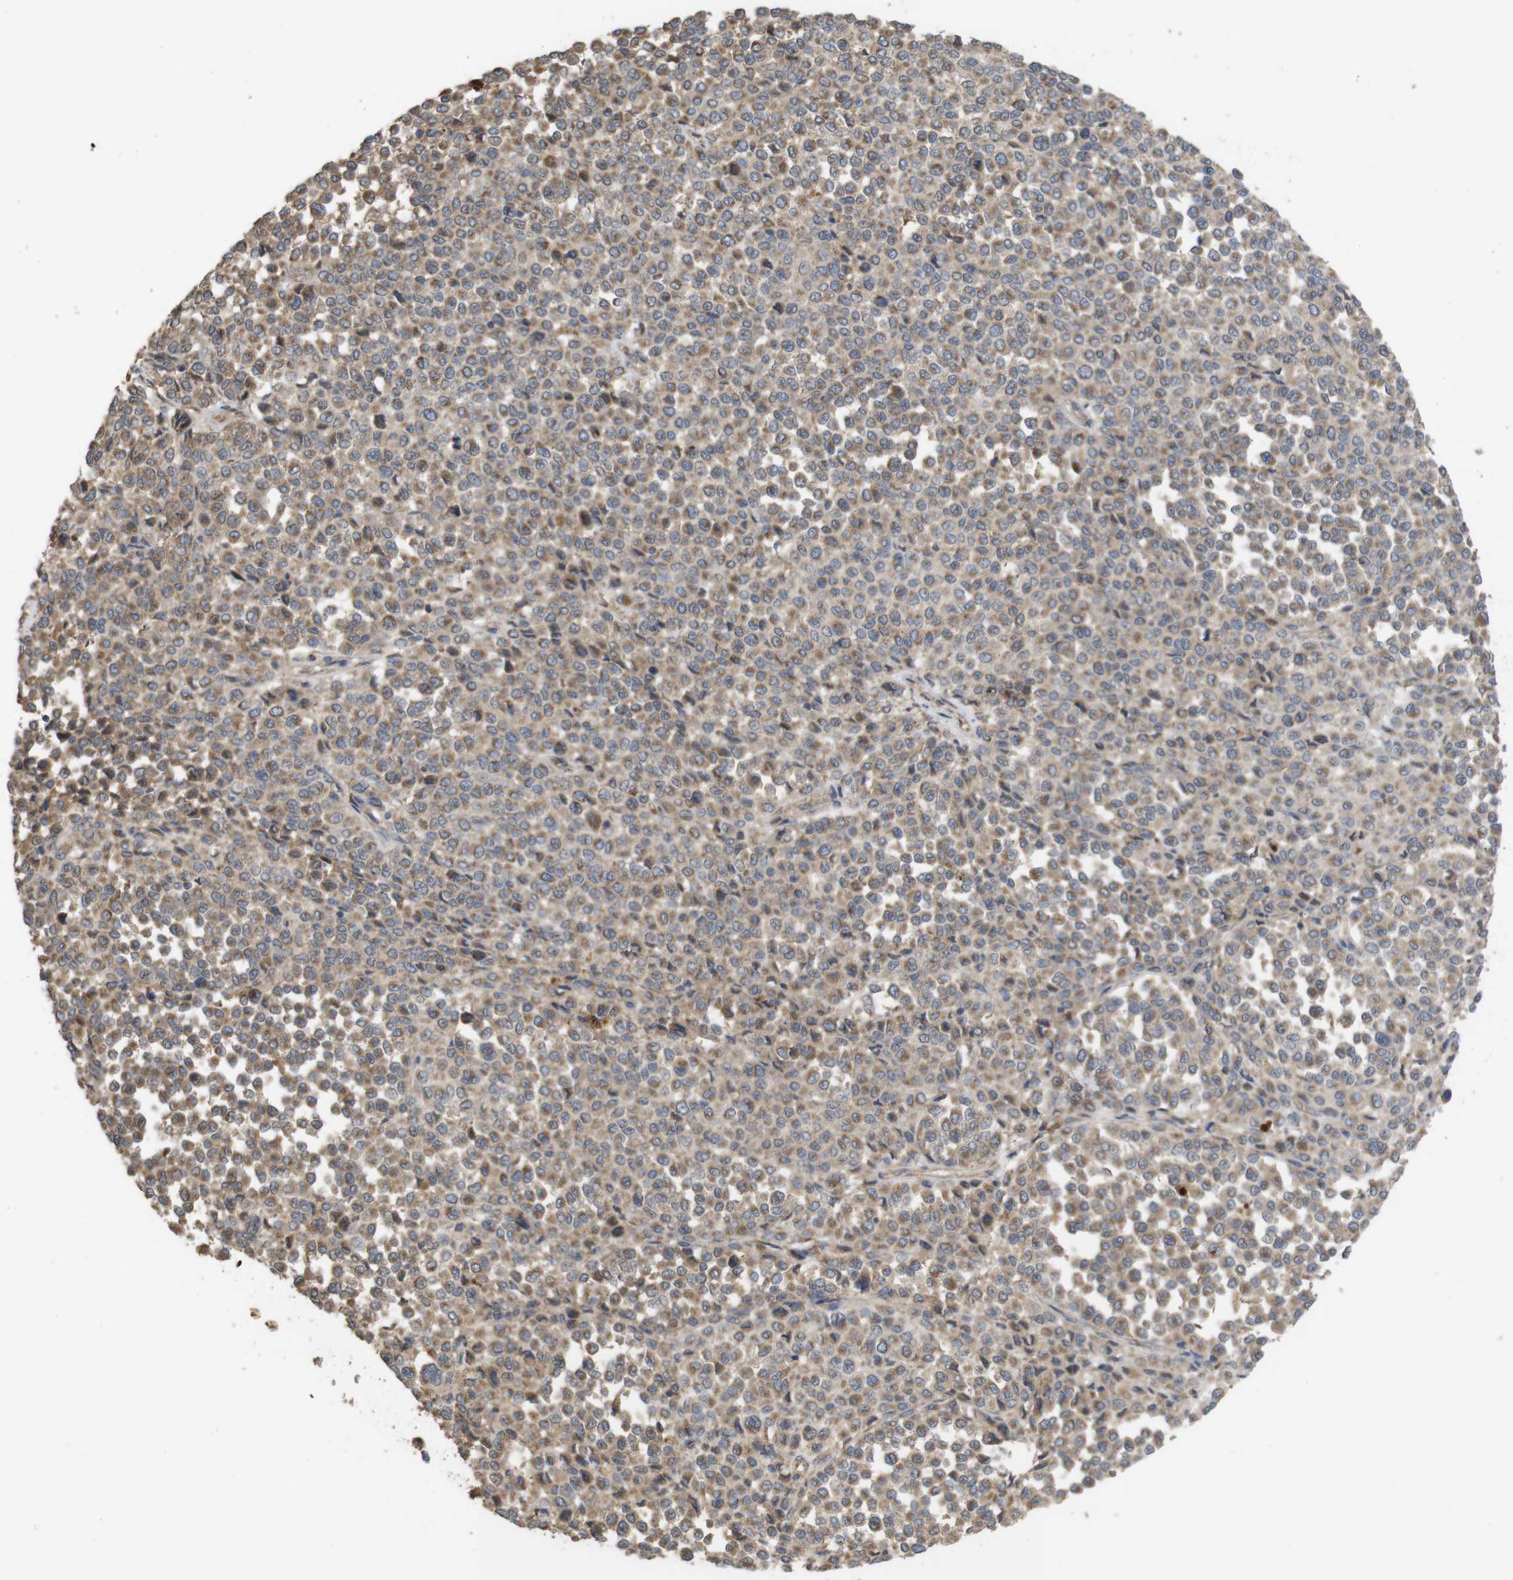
{"staining": {"intensity": "weak", "quantity": ">75%", "location": "cytoplasmic/membranous"}, "tissue": "melanoma", "cell_type": "Tumor cells", "image_type": "cancer", "snomed": [{"axis": "morphology", "description": "Malignant melanoma, Metastatic site"}, {"axis": "topography", "description": "Pancreas"}], "caption": "A high-resolution photomicrograph shows immunohistochemistry (IHC) staining of malignant melanoma (metastatic site), which reveals weak cytoplasmic/membranous expression in about >75% of tumor cells.", "gene": "KCNS3", "patient": {"sex": "female", "age": 30}}